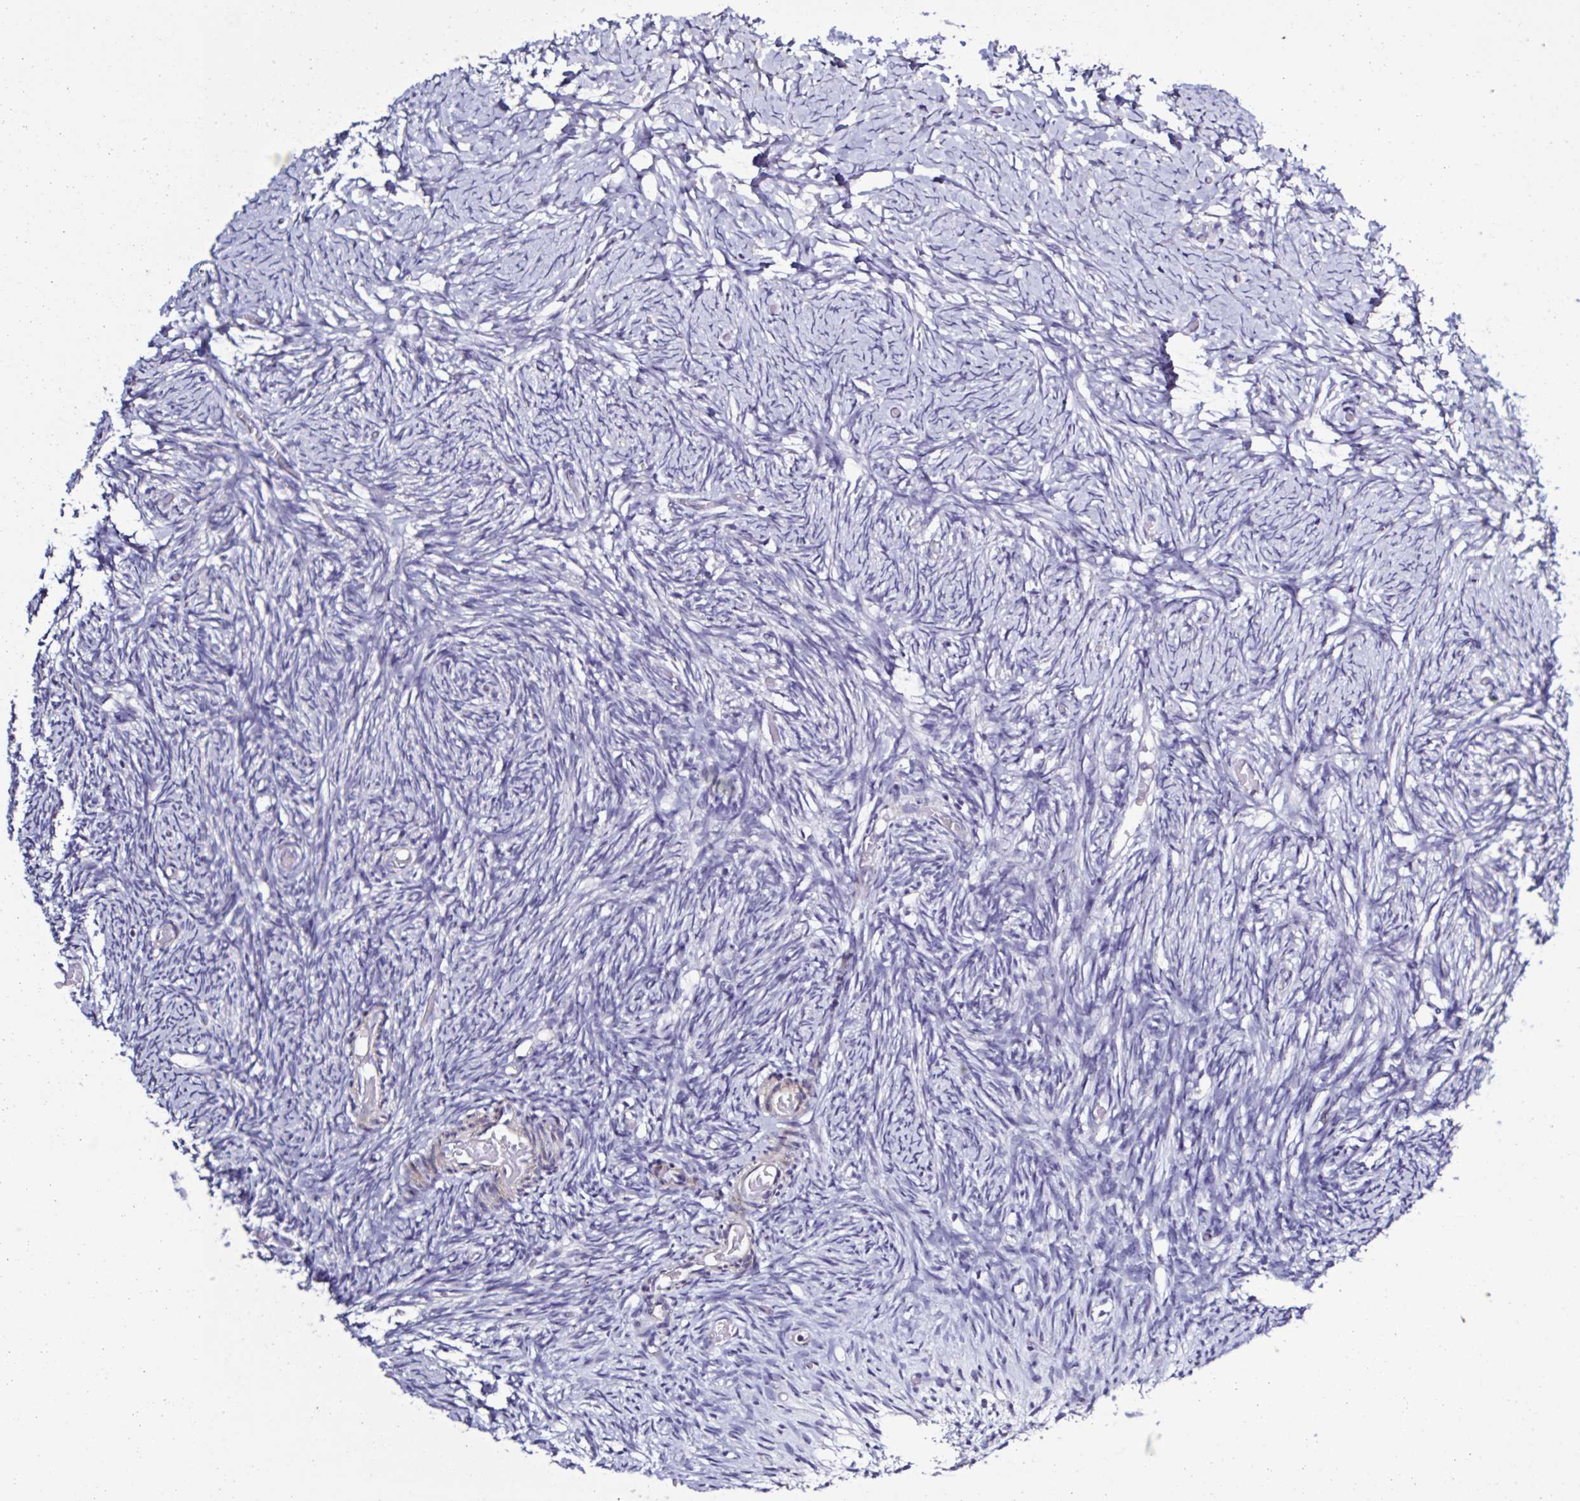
{"staining": {"intensity": "negative", "quantity": "none", "location": "none"}, "tissue": "ovary", "cell_type": "Follicle cells", "image_type": "normal", "snomed": [{"axis": "morphology", "description": "Normal tissue, NOS"}, {"axis": "topography", "description": "Ovary"}], "caption": "DAB (3,3'-diaminobenzidine) immunohistochemical staining of normal human ovary reveals no significant staining in follicle cells.", "gene": "PLA2G4E", "patient": {"sex": "female", "age": 39}}